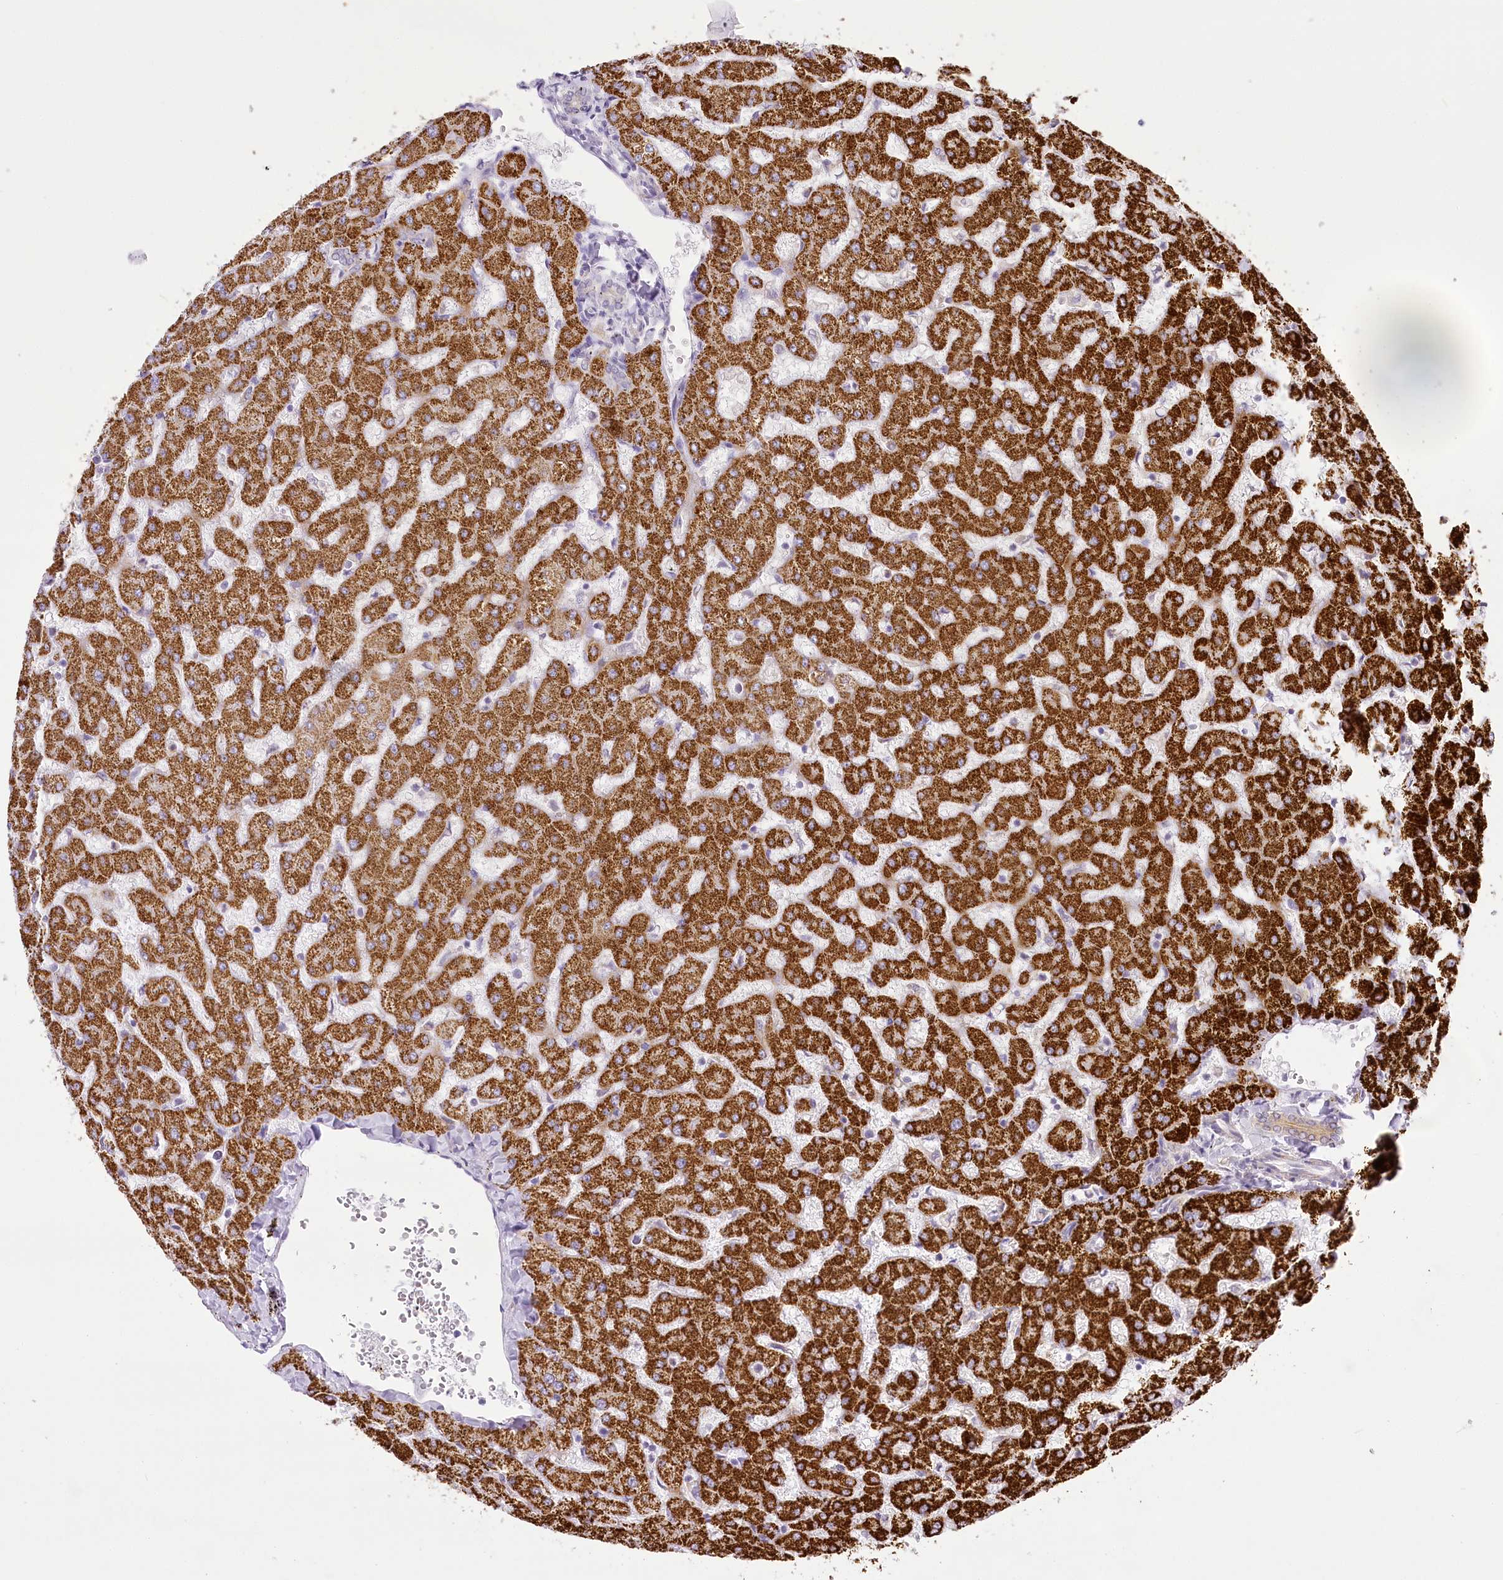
{"staining": {"intensity": "negative", "quantity": "none", "location": "none"}, "tissue": "liver", "cell_type": "Cholangiocytes", "image_type": "normal", "snomed": [{"axis": "morphology", "description": "Normal tissue, NOS"}, {"axis": "topography", "description": "Liver"}], "caption": "Liver was stained to show a protein in brown. There is no significant expression in cholangiocytes. (DAB immunohistochemistry (IHC) with hematoxylin counter stain).", "gene": "CCDC30", "patient": {"sex": "female", "age": 63}}